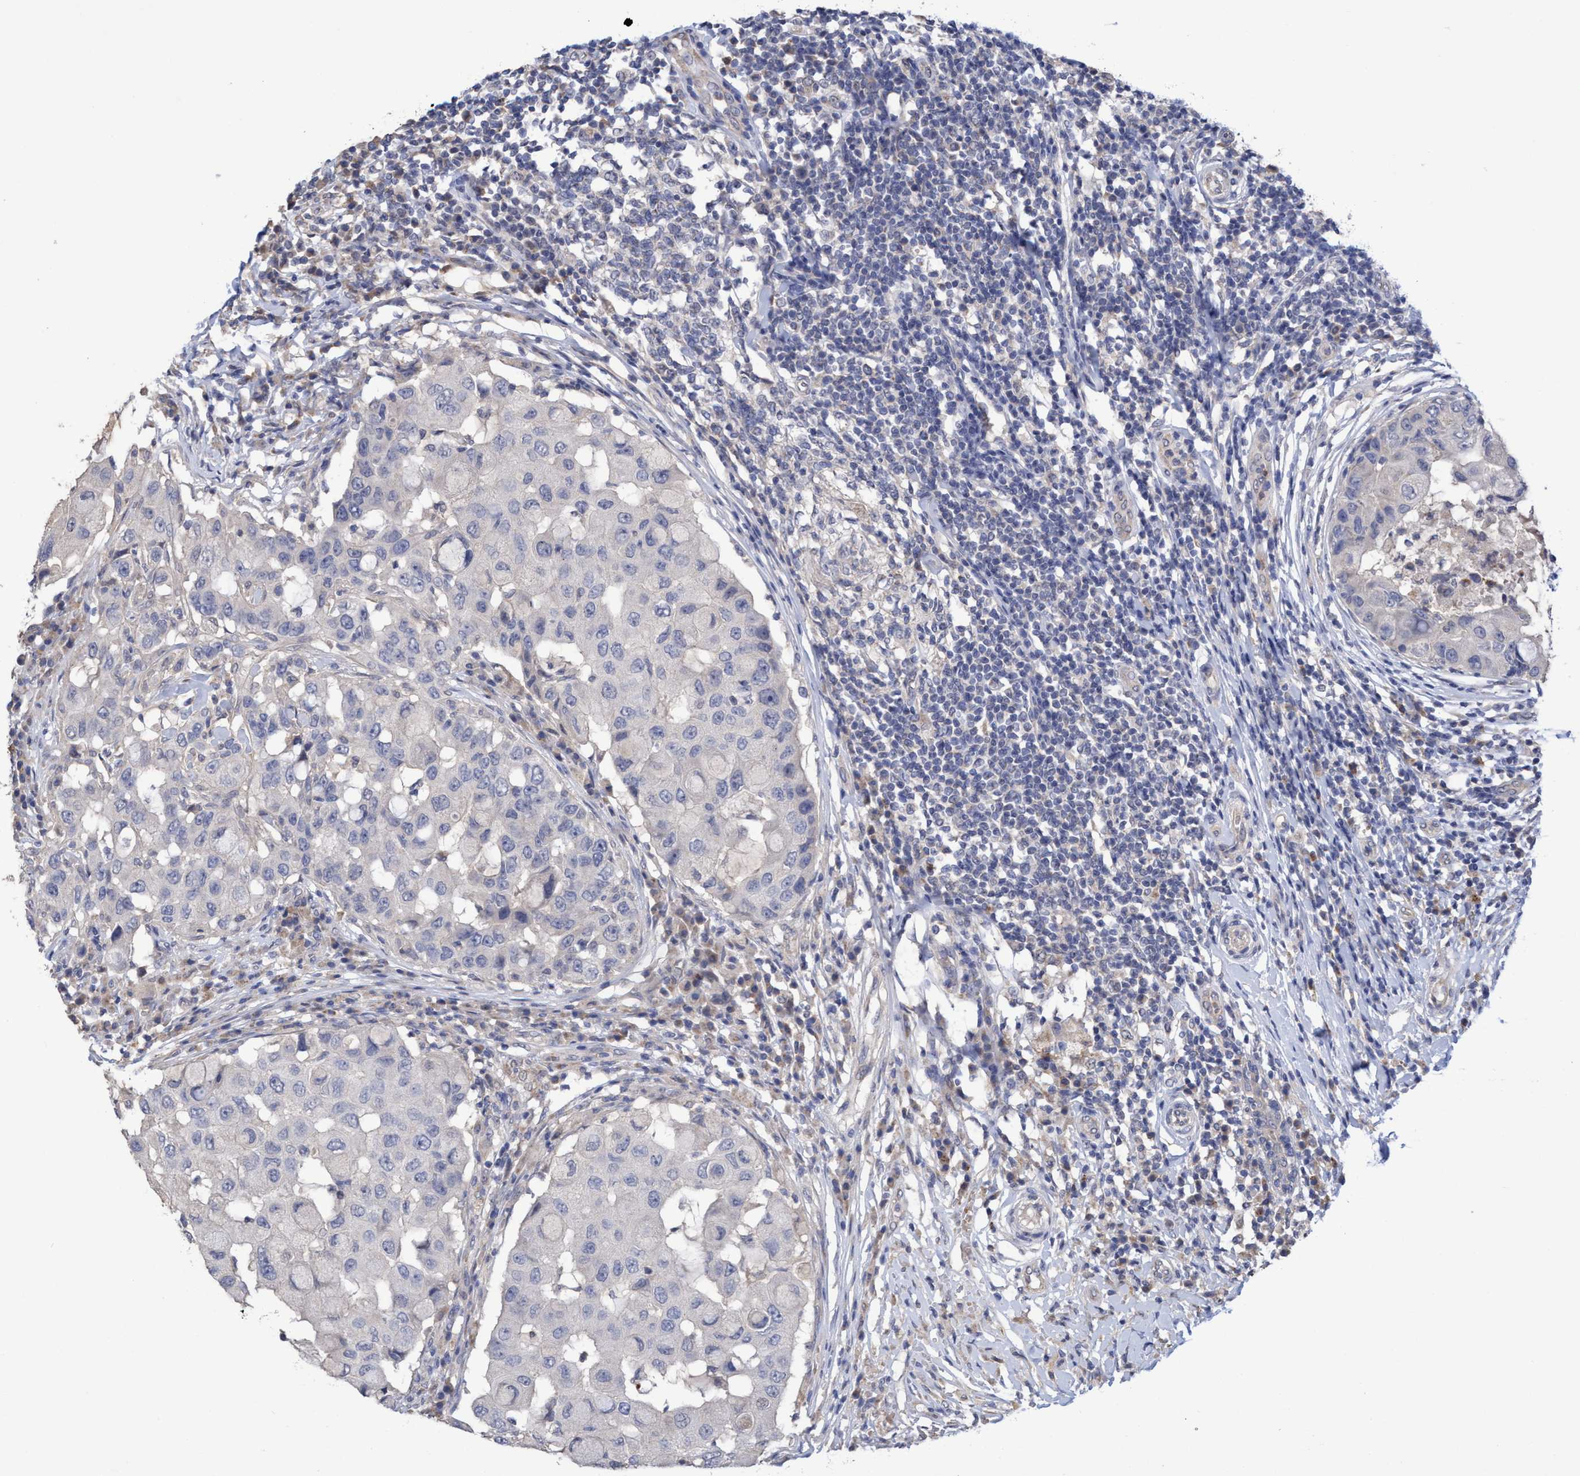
{"staining": {"intensity": "negative", "quantity": "none", "location": "none"}, "tissue": "breast cancer", "cell_type": "Tumor cells", "image_type": "cancer", "snomed": [{"axis": "morphology", "description": "Duct carcinoma"}, {"axis": "topography", "description": "Breast"}], "caption": "This micrograph is of invasive ductal carcinoma (breast) stained with immunohistochemistry (IHC) to label a protein in brown with the nuclei are counter-stained blue. There is no staining in tumor cells.", "gene": "SEMA4D", "patient": {"sex": "female", "age": 27}}